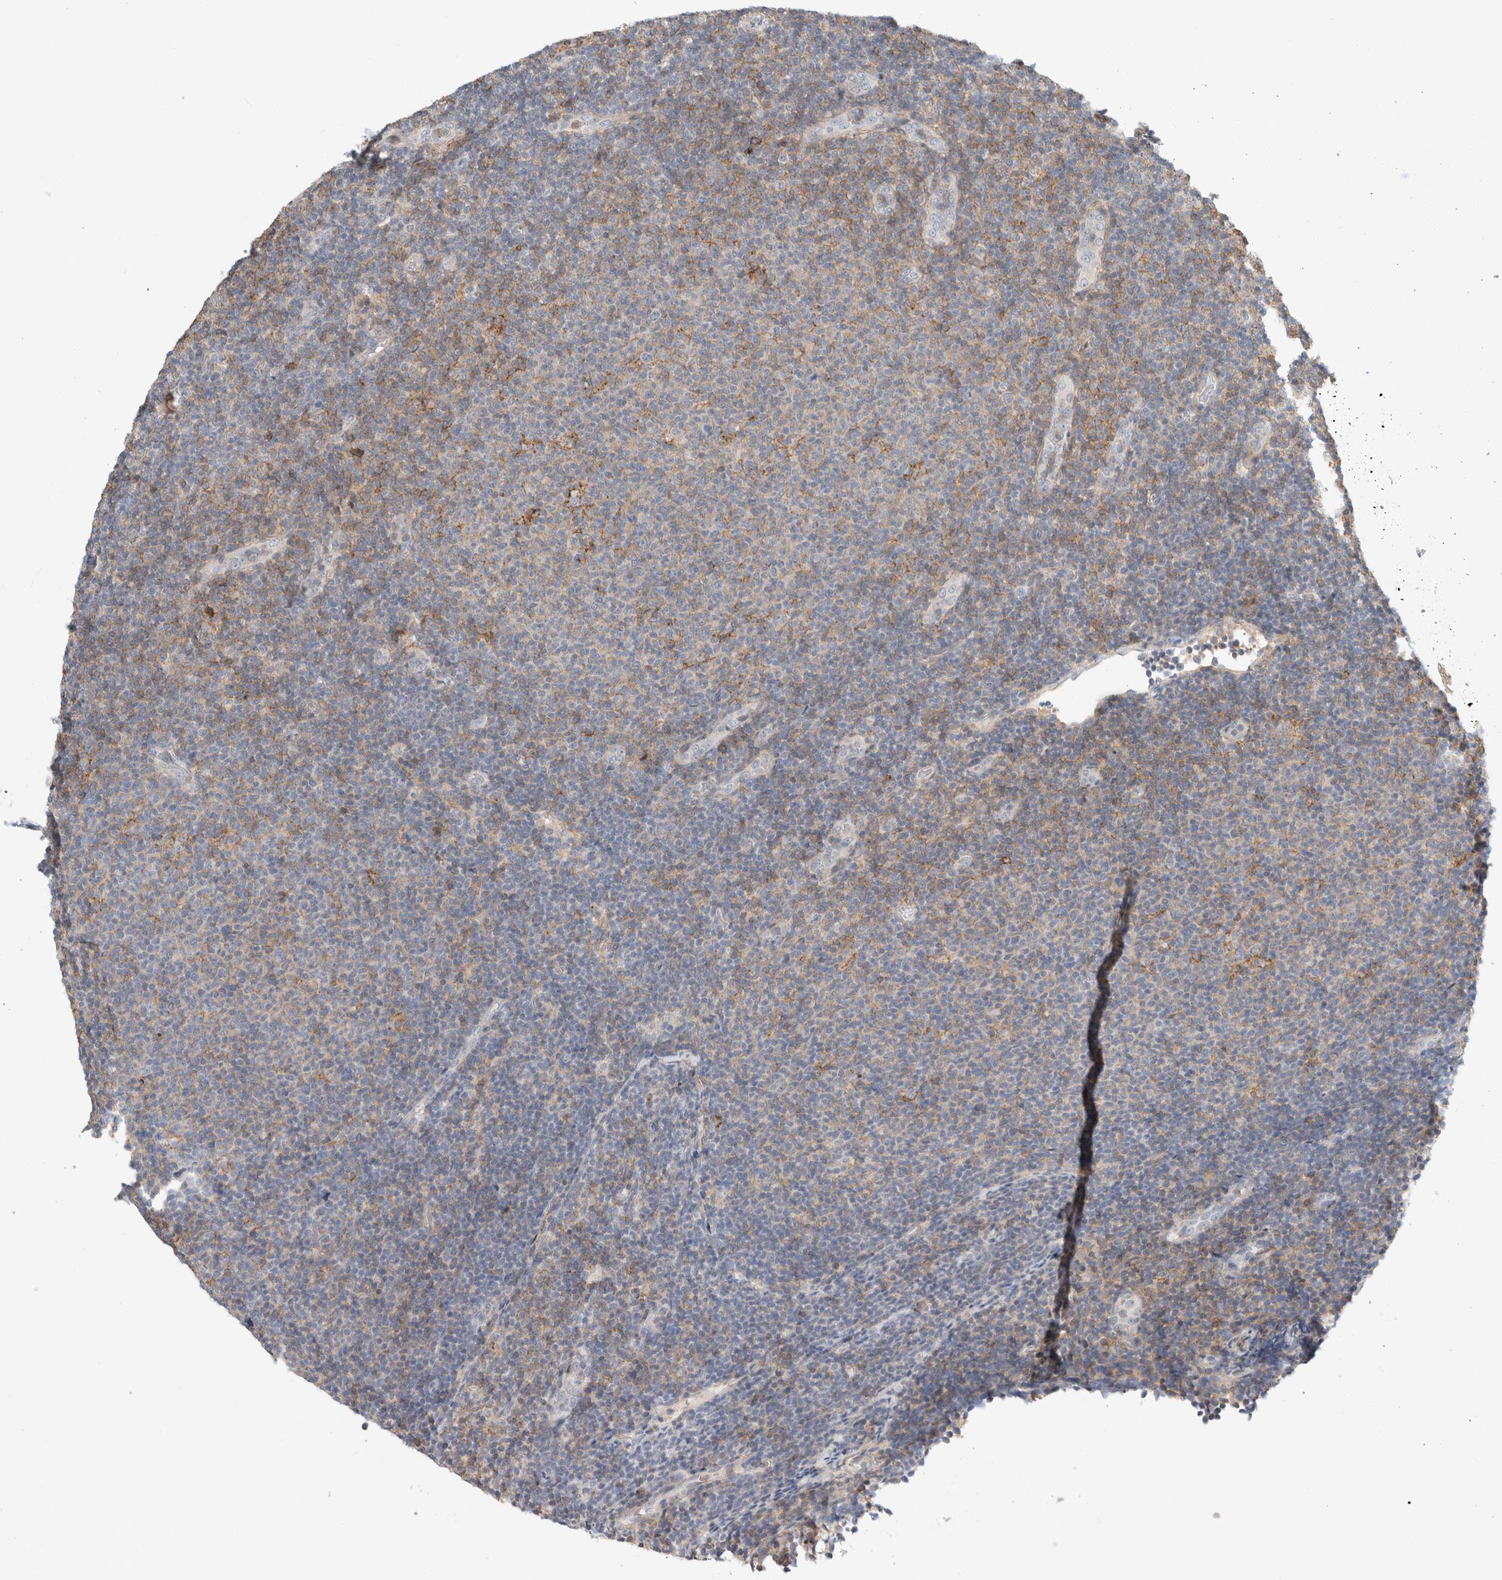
{"staining": {"intensity": "moderate", "quantity": "<25%", "location": "cytoplasmic/membranous"}, "tissue": "lymphoma", "cell_type": "Tumor cells", "image_type": "cancer", "snomed": [{"axis": "morphology", "description": "Malignant lymphoma, non-Hodgkin's type, Low grade"}, {"axis": "topography", "description": "Lymph node"}], "caption": "Low-grade malignant lymphoma, non-Hodgkin's type tissue shows moderate cytoplasmic/membranous positivity in approximately <25% of tumor cells The staining was performed using DAB, with brown indicating positive protein expression. Nuclei are stained blue with hematoxylin.", "gene": "ERCC6L2", "patient": {"sex": "male", "age": 66}}